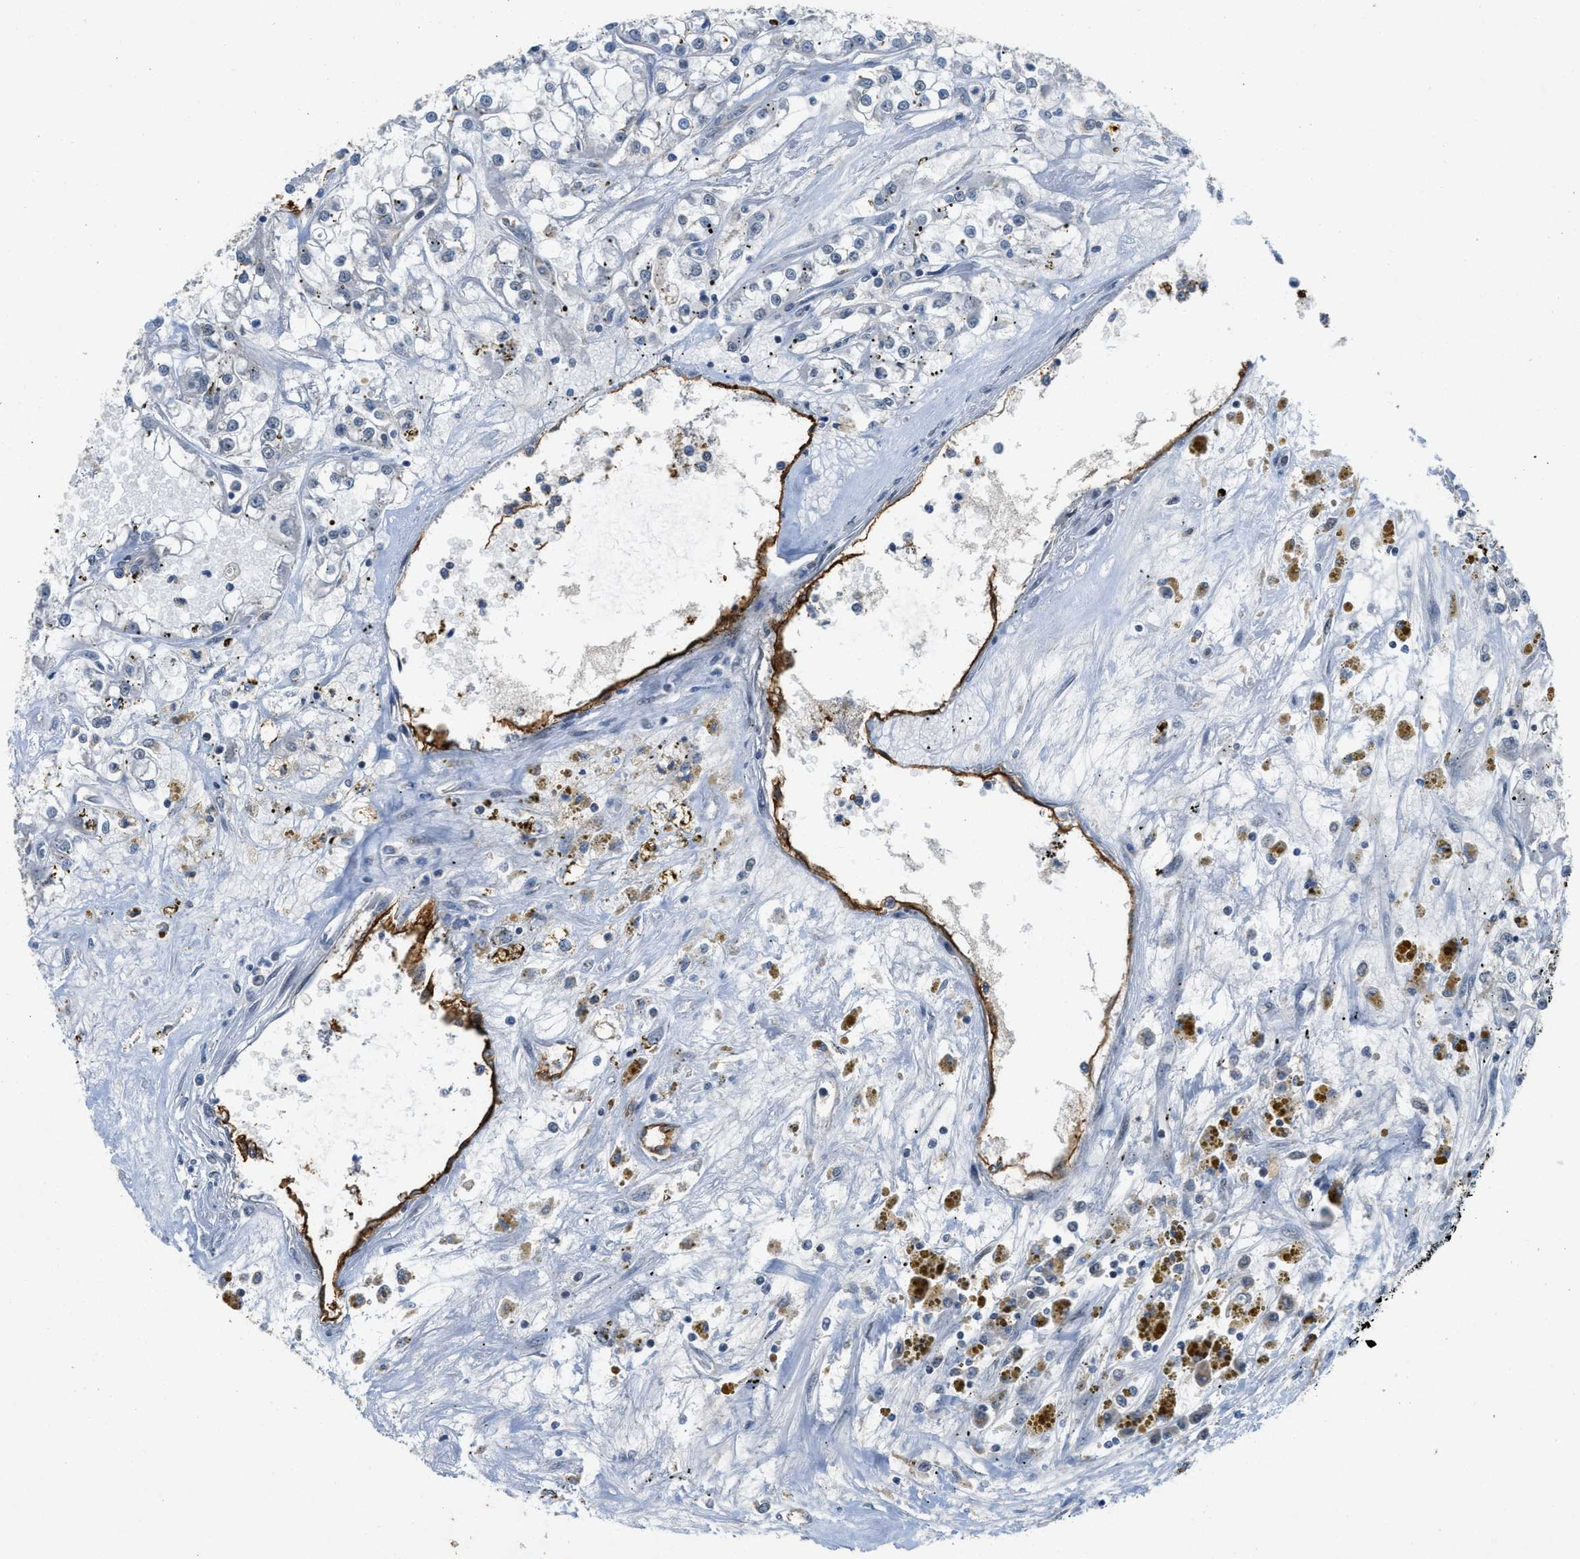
{"staining": {"intensity": "negative", "quantity": "none", "location": "none"}, "tissue": "renal cancer", "cell_type": "Tumor cells", "image_type": "cancer", "snomed": [{"axis": "morphology", "description": "Adenocarcinoma, NOS"}, {"axis": "topography", "description": "Kidney"}], "caption": "Tumor cells are negative for brown protein staining in renal cancer.", "gene": "SLCO2A1", "patient": {"sex": "female", "age": 52}}